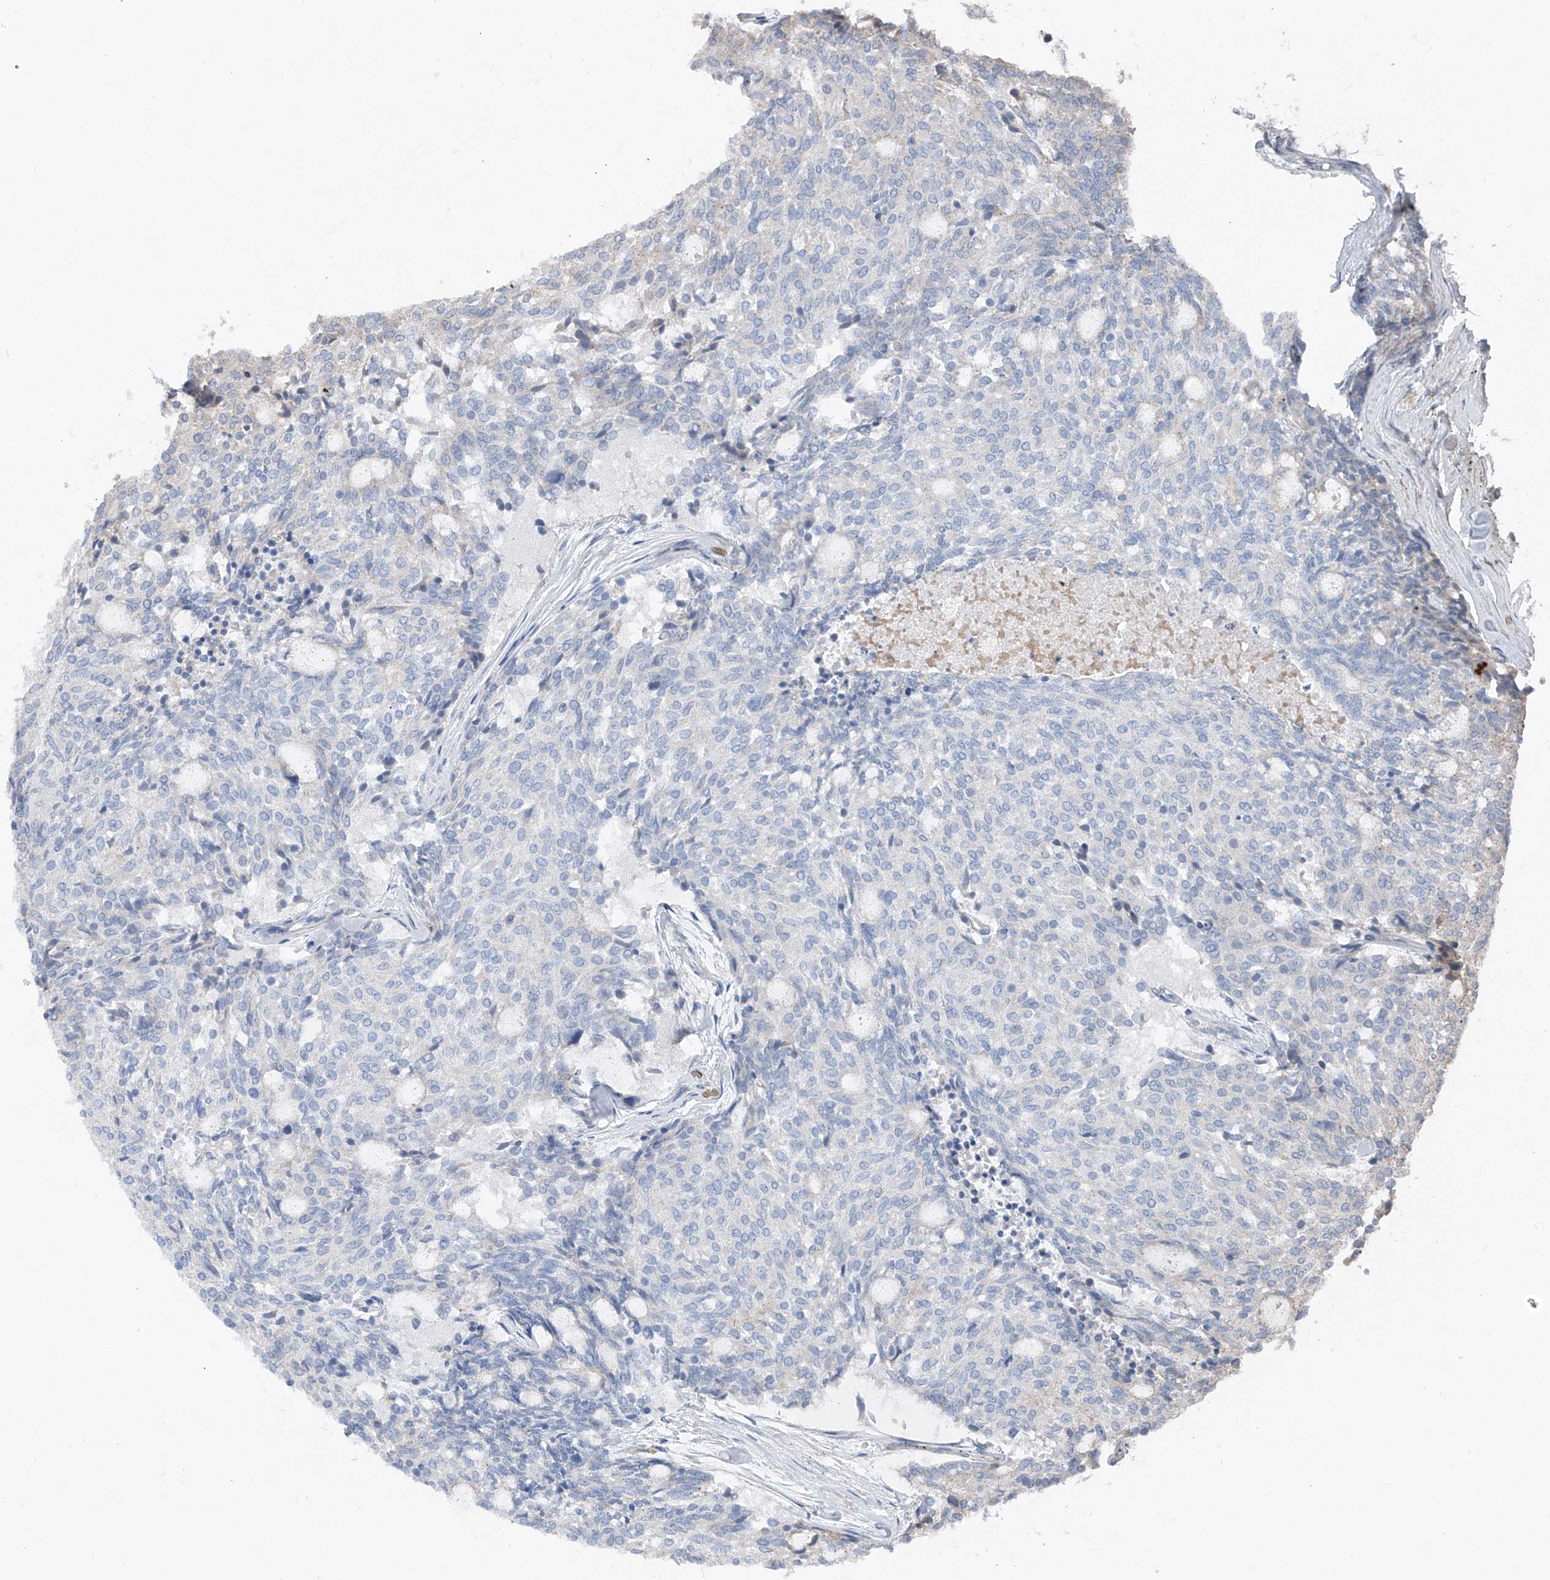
{"staining": {"intensity": "negative", "quantity": "none", "location": "none"}, "tissue": "carcinoid", "cell_type": "Tumor cells", "image_type": "cancer", "snomed": [{"axis": "morphology", "description": "Carcinoid, malignant, NOS"}, {"axis": "topography", "description": "Pancreas"}], "caption": "Immunohistochemical staining of carcinoid (malignant) displays no significant staining in tumor cells. (Brightfield microscopy of DAB immunohistochemistry (IHC) at high magnification).", "gene": "CHMP2B", "patient": {"sex": "female", "age": 54}}